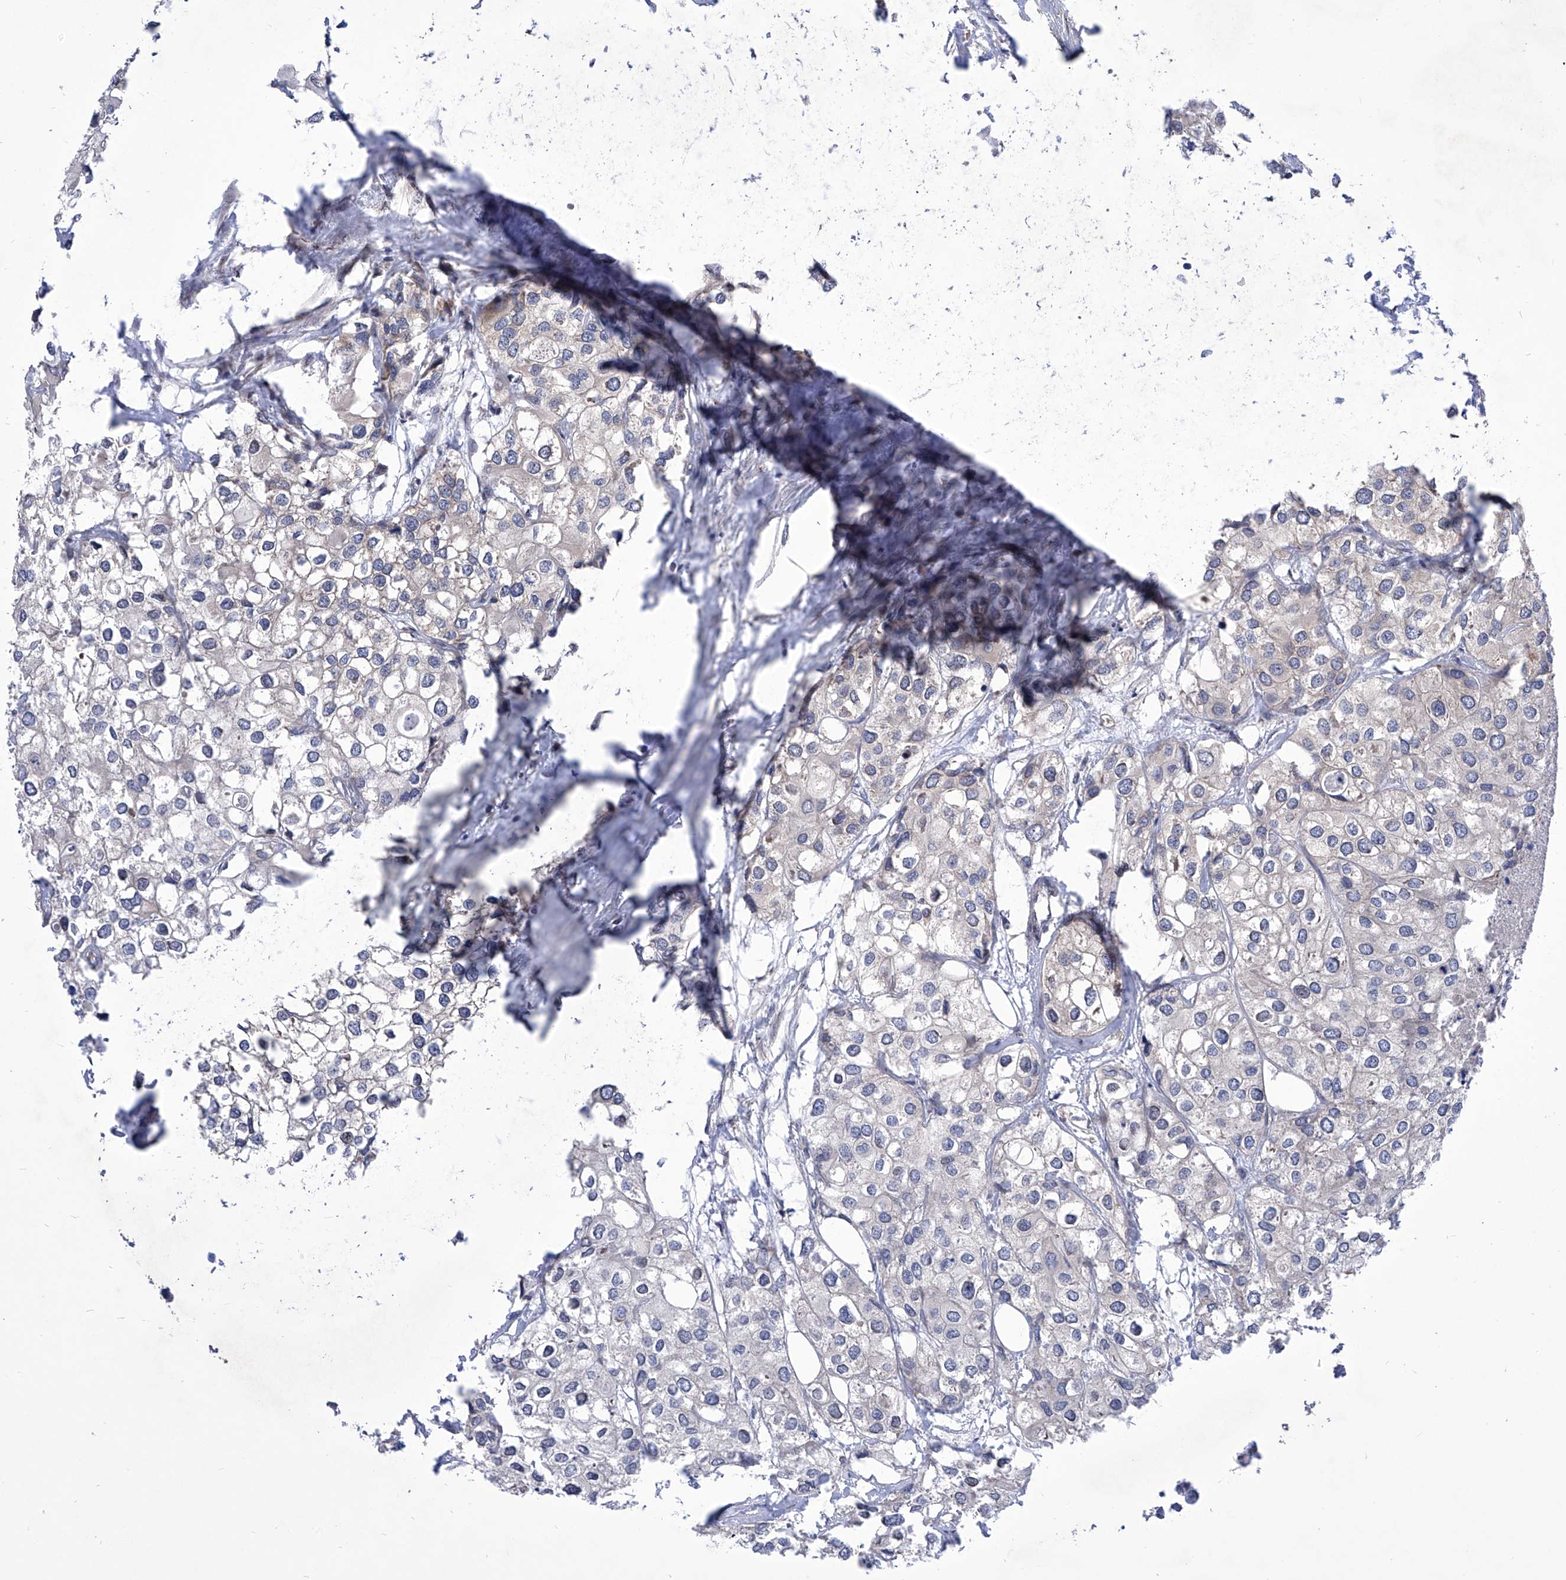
{"staining": {"intensity": "moderate", "quantity": "<25%", "location": "cytoplasmic/membranous"}, "tissue": "urothelial cancer", "cell_type": "Tumor cells", "image_type": "cancer", "snomed": [{"axis": "morphology", "description": "Urothelial carcinoma, High grade"}, {"axis": "topography", "description": "Urinary bladder"}], "caption": "Immunohistochemical staining of human urothelial cancer displays low levels of moderate cytoplasmic/membranous expression in about <25% of tumor cells.", "gene": "KTI12", "patient": {"sex": "male", "age": 64}}